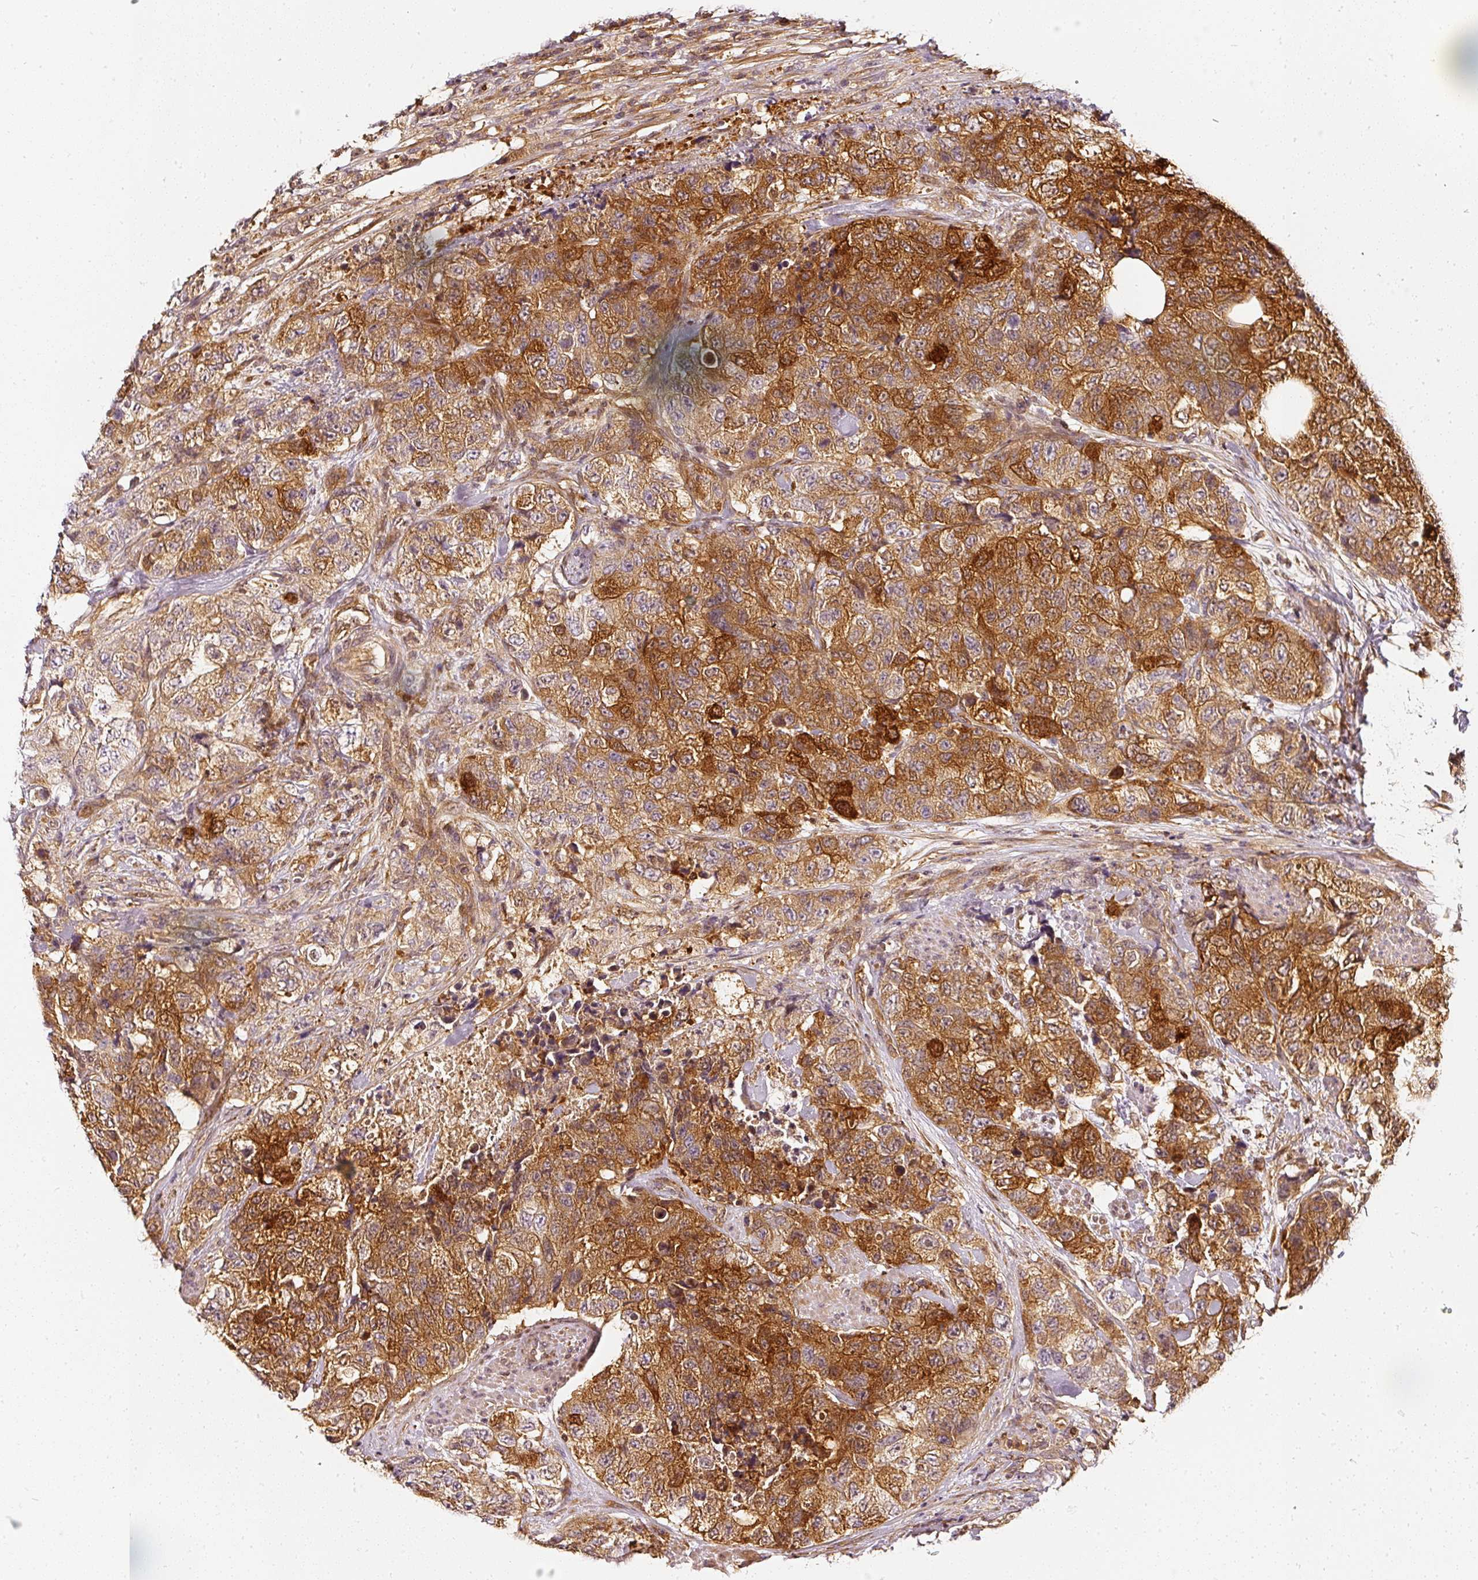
{"staining": {"intensity": "strong", "quantity": ">75%", "location": "cytoplasmic/membranous"}, "tissue": "urothelial cancer", "cell_type": "Tumor cells", "image_type": "cancer", "snomed": [{"axis": "morphology", "description": "Urothelial carcinoma, High grade"}, {"axis": "topography", "description": "Urinary bladder"}], "caption": "Tumor cells demonstrate high levels of strong cytoplasmic/membranous staining in approximately >75% of cells in urothelial cancer. (IHC, brightfield microscopy, high magnification).", "gene": "ASMTL", "patient": {"sex": "female", "age": 78}}